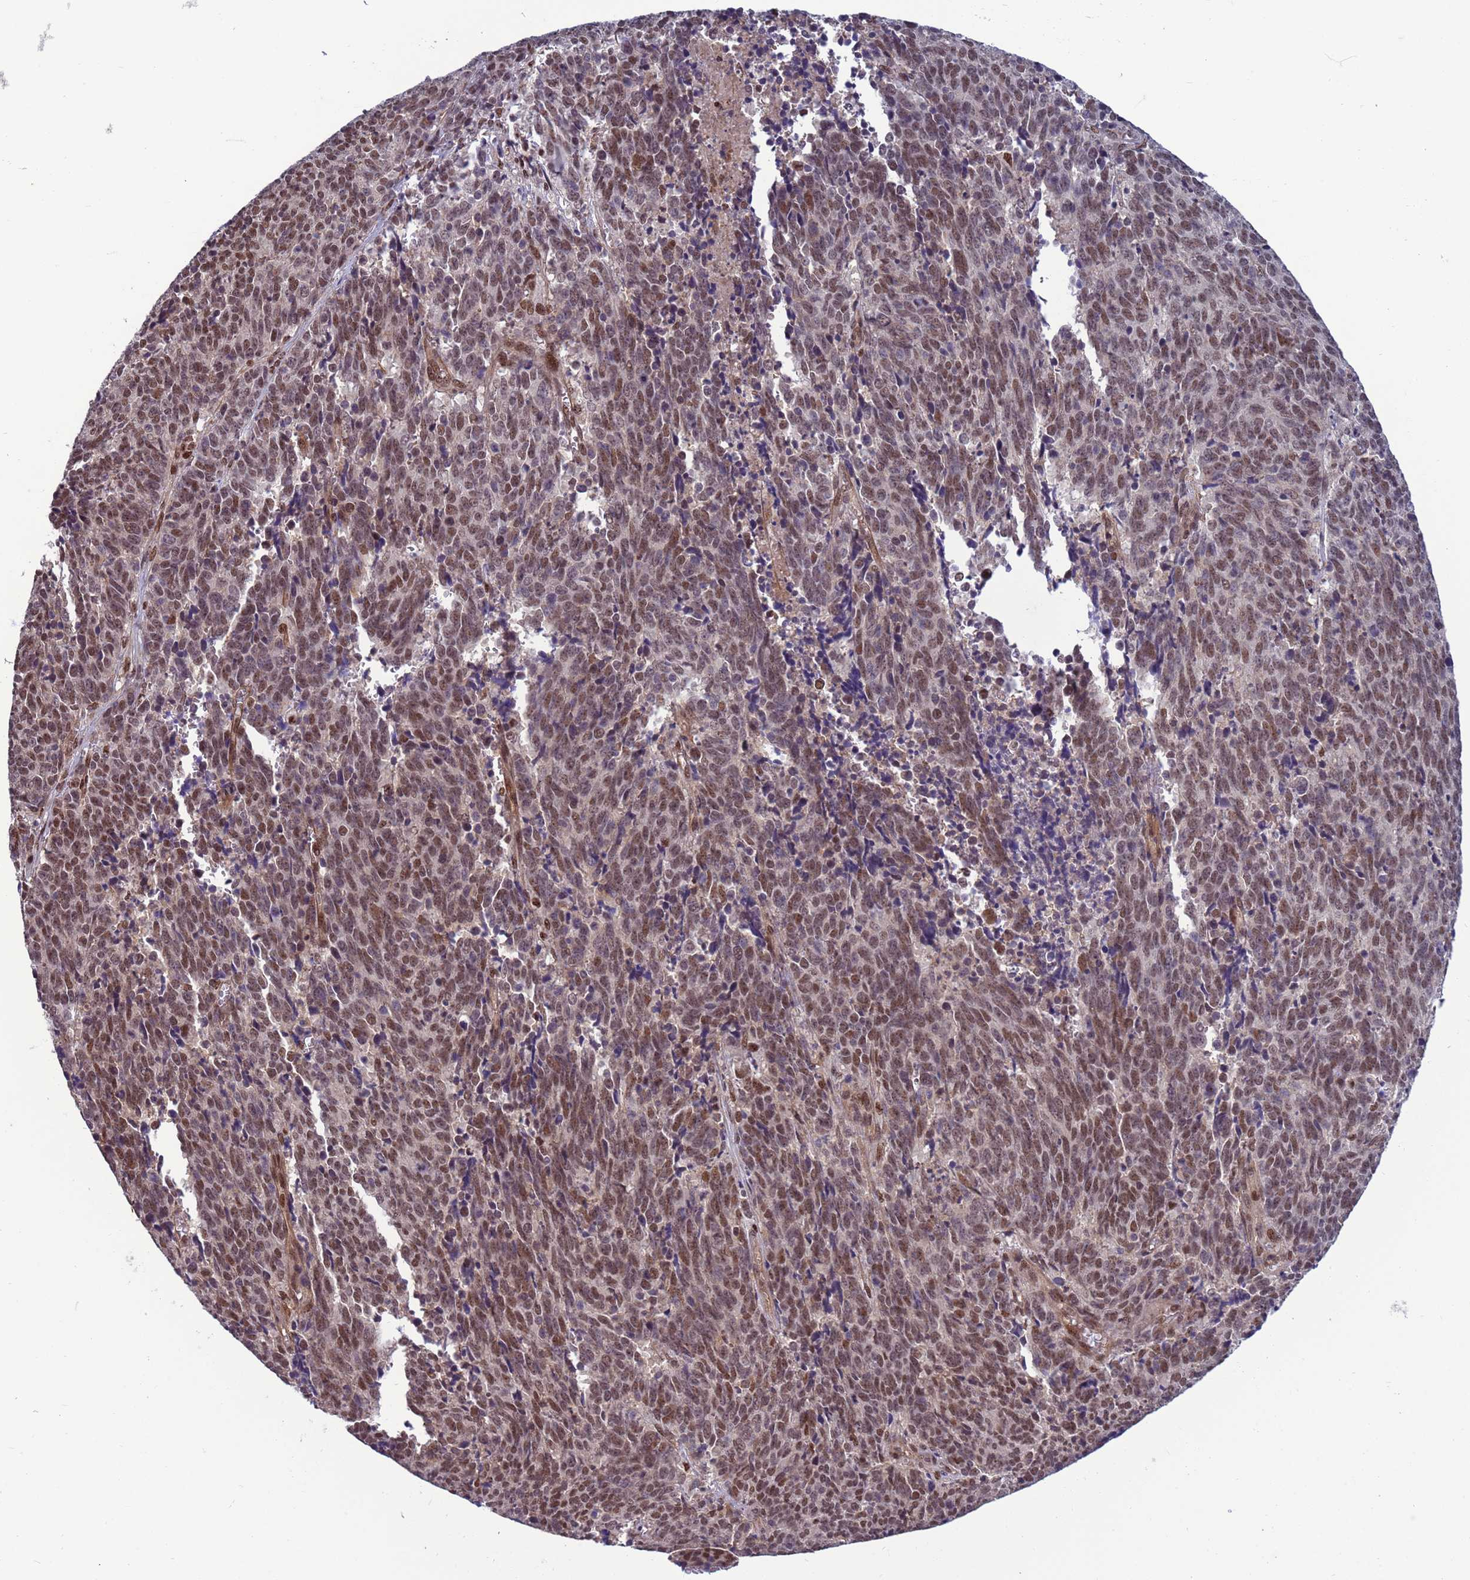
{"staining": {"intensity": "moderate", "quantity": ">75%", "location": "nuclear"}, "tissue": "cervical cancer", "cell_type": "Tumor cells", "image_type": "cancer", "snomed": [{"axis": "morphology", "description": "Squamous cell carcinoma, NOS"}, {"axis": "topography", "description": "Cervix"}], "caption": "Squamous cell carcinoma (cervical) stained for a protein (brown) displays moderate nuclear positive positivity in about >75% of tumor cells.", "gene": "NSL1", "patient": {"sex": "female", "age": 29}}